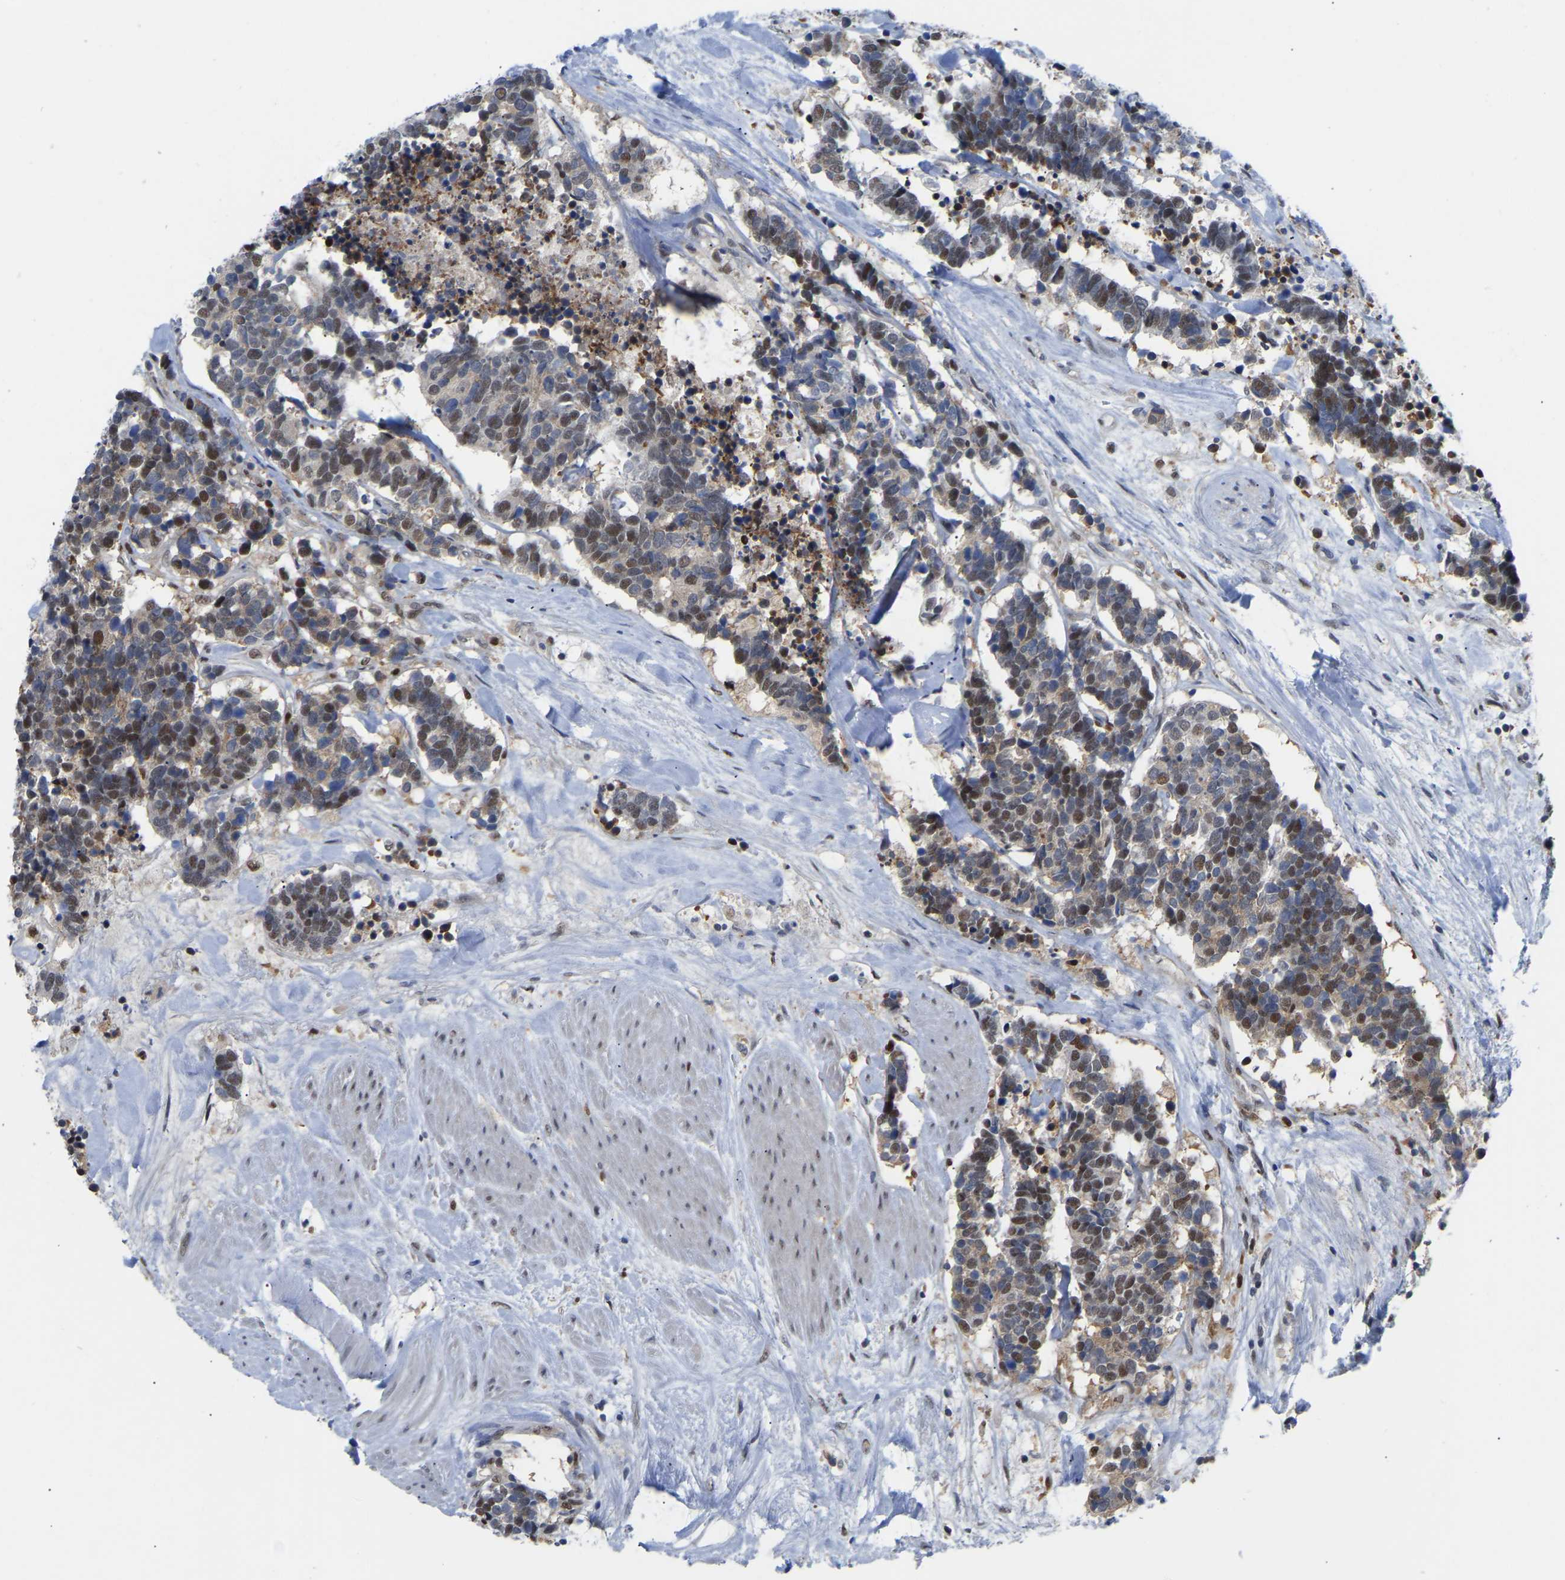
{"staining": {"intensity": "moderate", "quantity": "25%-75%", "location": "nuclear"}, "tissue": "carcinoid", "cell_type": "Tumor cells", "image_type": "cancer", "snomed": [{"axis": "morphology", "description": "Carcinoma, NOS"}, {"axis": "morphology", "description": "Carcinoid, malignant, NOS"}, {"axis": "topography", "description": "Urinary bladder"}], "caption": "This photomicrograph reveals immunohistochemistry (IHC) staining of human carcinoid, with medium moderate nuclear staining in about 25%-75% of tumor cells.", "gene": "KLRG2", "patient": {"sex": "male", "age": 57}}